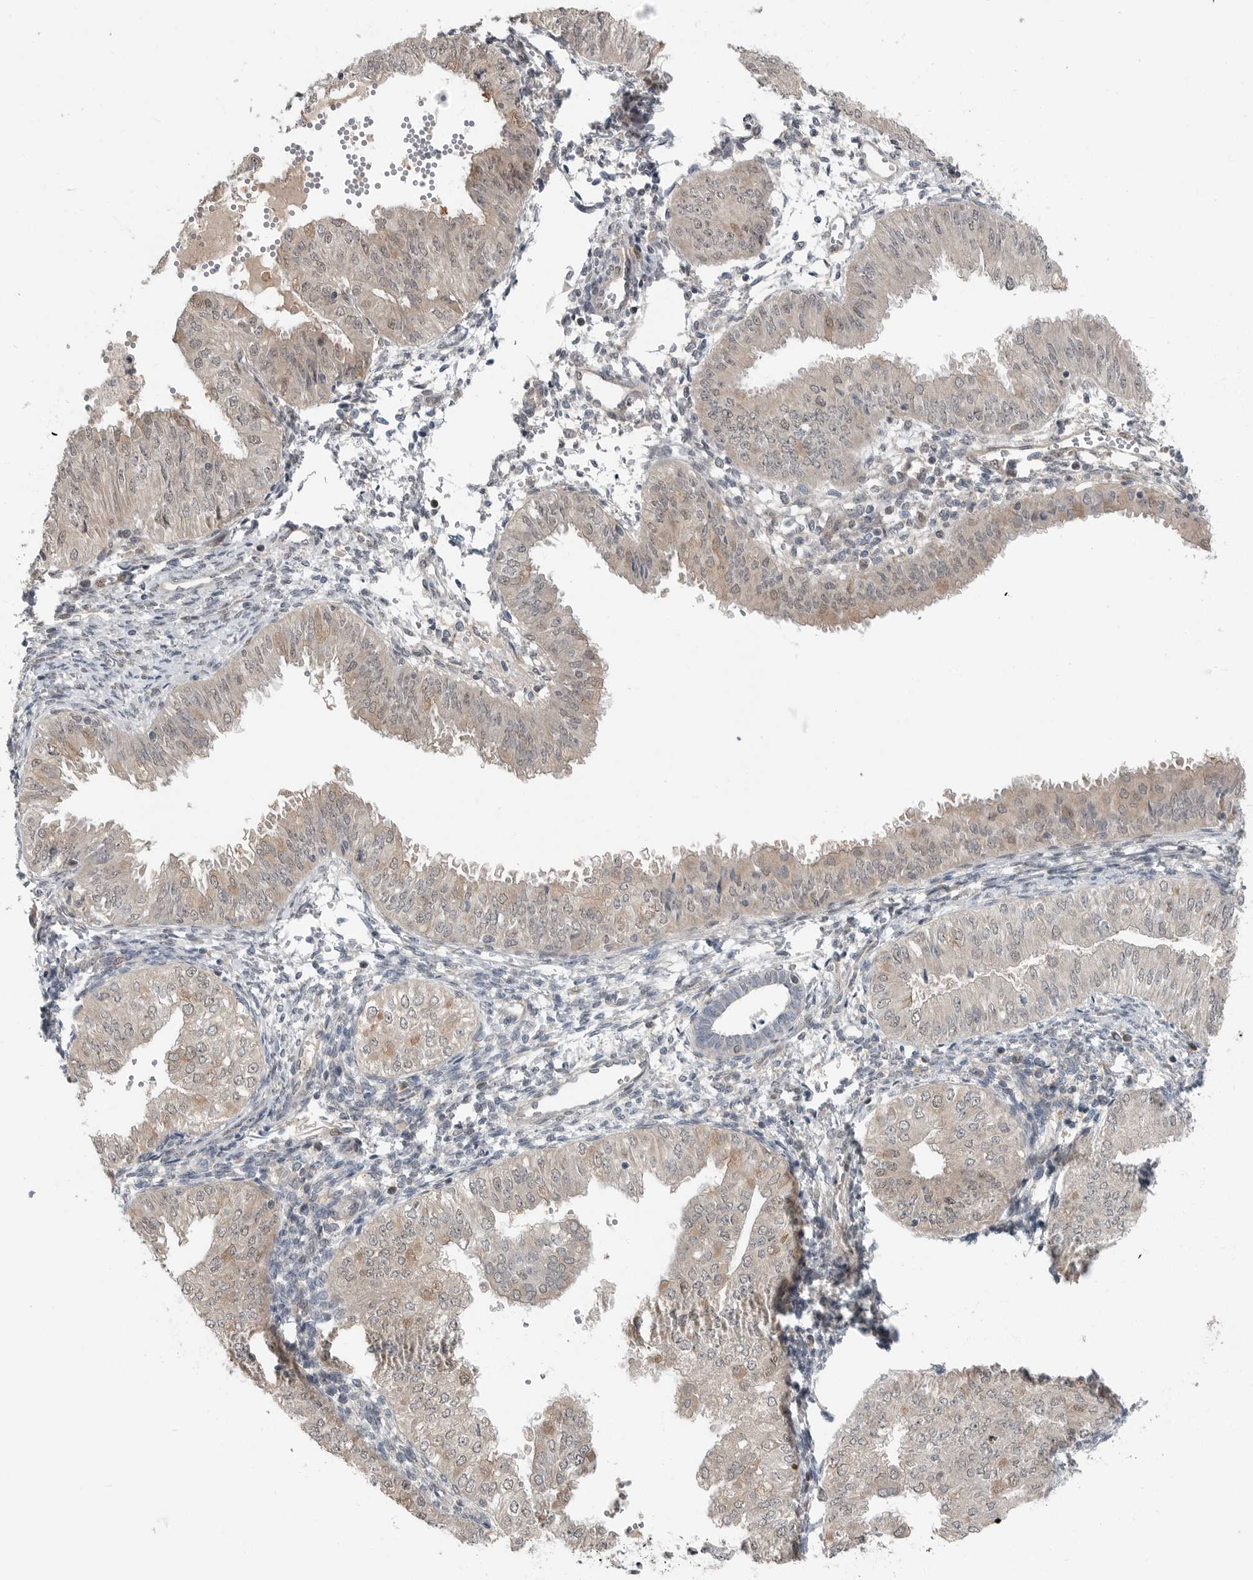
{"staining": {"intensity": "weak", "quantity": ">75%", "location": "cytoplasmic/membranous,nuclear"}, "tissue": "endometrial cancer", "cell_type": "Tumor cells", "image_type": "cancer", "snomed": [{"axis": "morphology", "description": "Normal tissue, NOS"}, {"axis": "morphology", "description": "Adenocarcinoma, NOS"}, {"axis": "topography", "description": "Endometrium"}], "caption": "Approximately >75% of tumor cells in endometrial adenocarcinoma reveal weak cytoplasmic/membranous and nuclear protein staining as visualized by brown immunohistochemical staining.", "gene": "MFAP3L", "patient": {"sex": "female", "age": 53}}